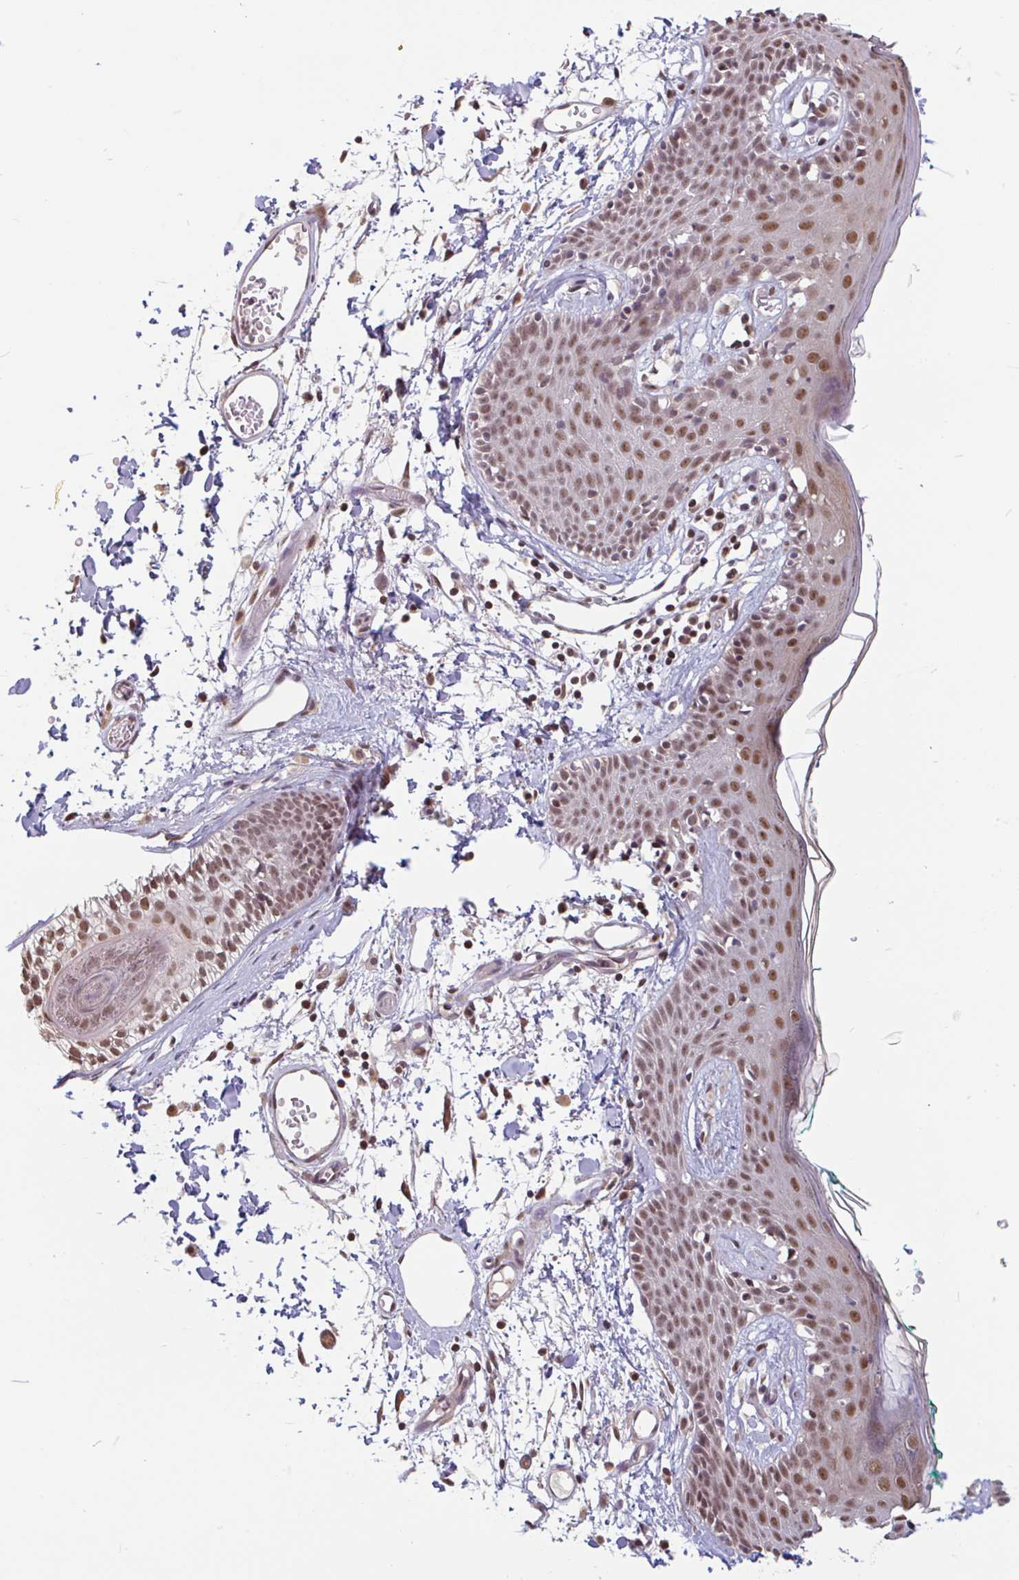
{"staining": {"intensity": "moderate", "quantity": ">75%", "location": "nuclear"}, "tissue": "skin", "cell_type": "Fibroblasts", "image_type": "normal", "snomed": [{"axis": "morphology", "description": "Normal tissue, NOS"}, {"axis": "topography", "description": "Skin"}], "caption": "The micrograph reveals staining of normal skin, revealing moderate nuclear protein positivity (brown color) within fibroblasts. Immunohistochemistry (ihc) stains the protein in brown and the nuclei are stained blue.", "gene": "DR1", "patient": {"sex": "male", "age": 79}}